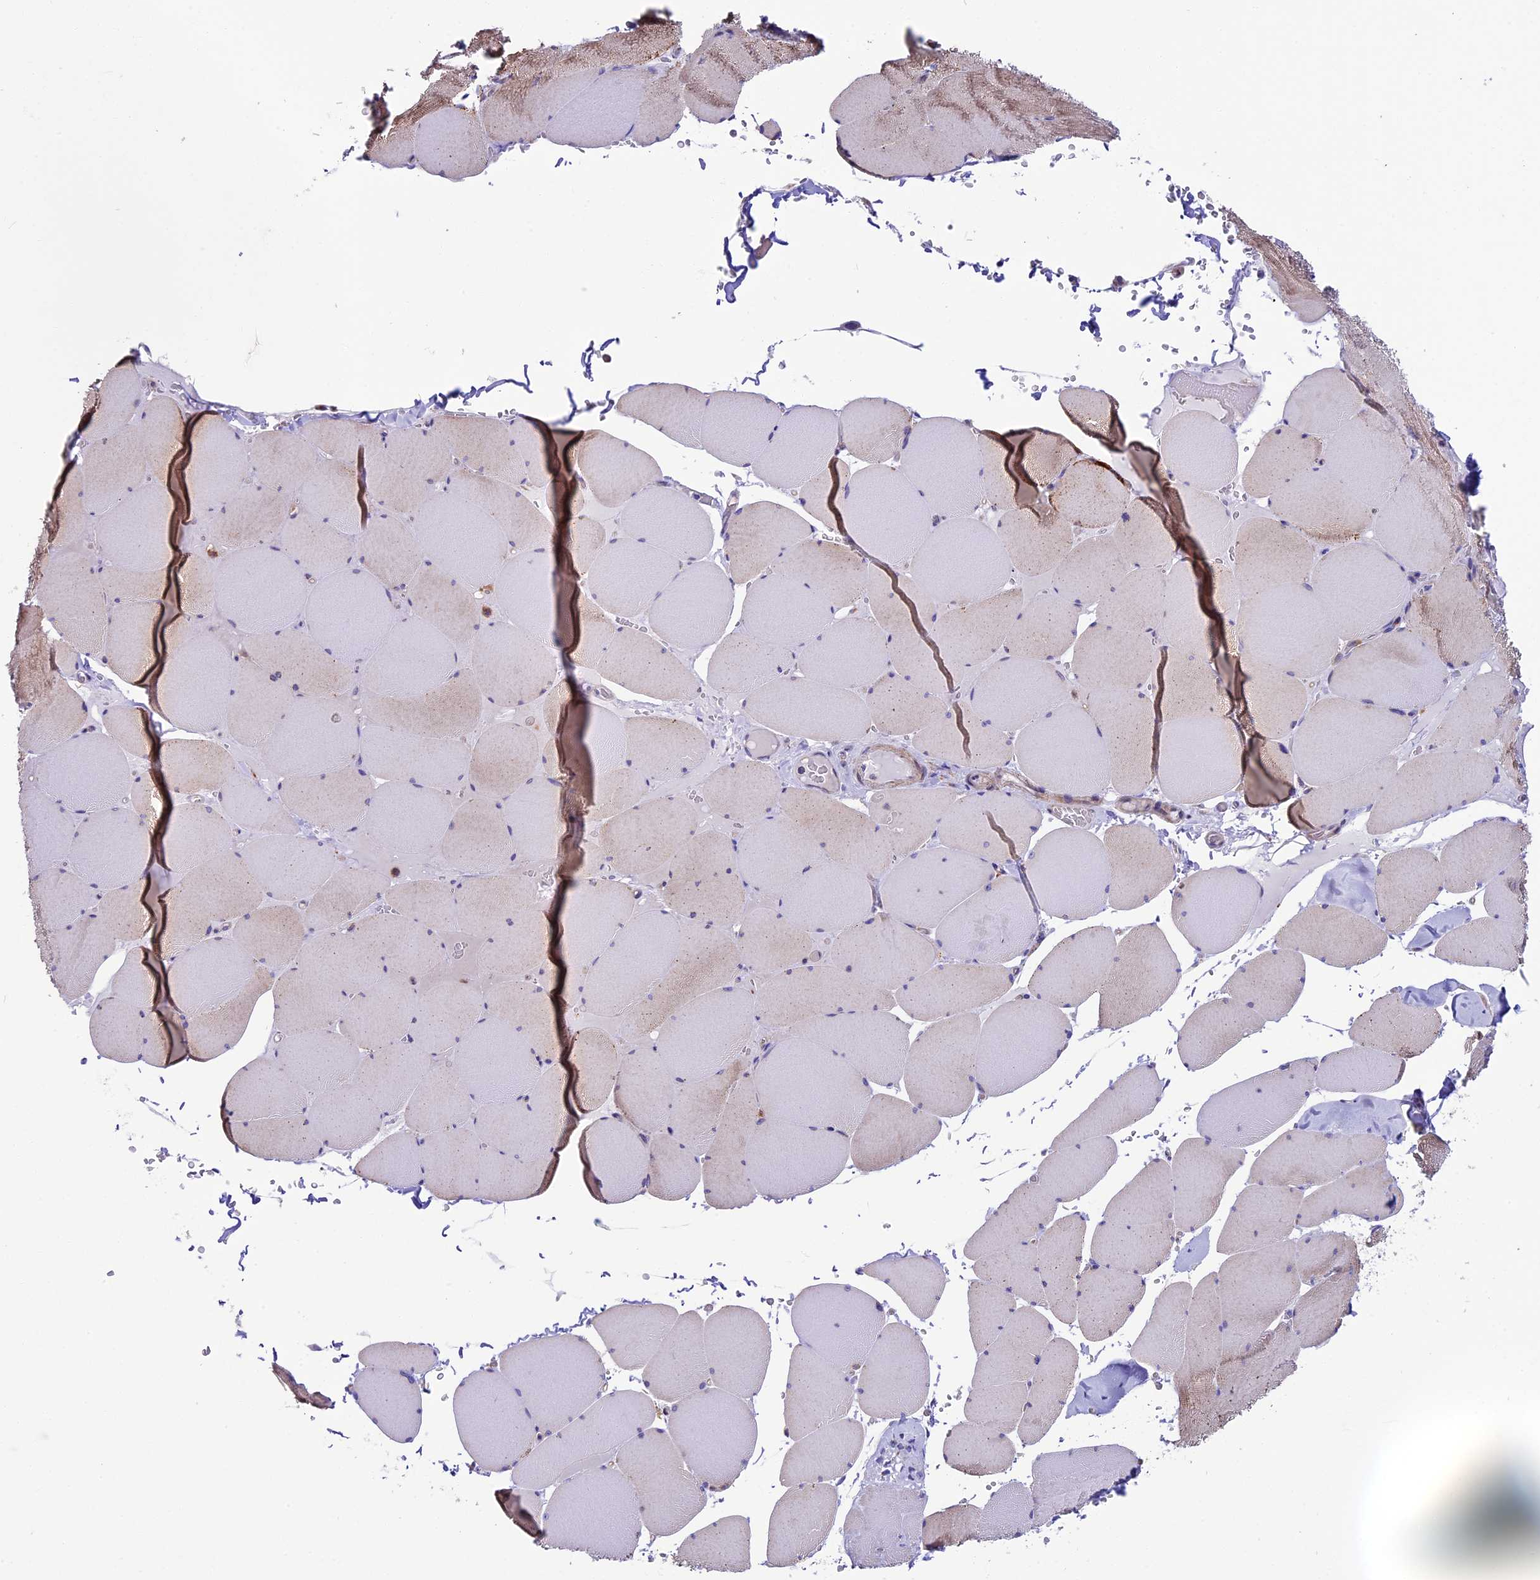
{"staining": {"intensity": "weak", "quantity": "25%-75%", "location": "cytoplasmic/membranous"}, "tissue": "skeletal muscle", "cell_type": "Myocytes", "image_type": "normal", "snomed": [{"axis": "morphology", "description": "Normal tissue, NOS"}, {"axis": "topography", "description": "Skeletal muscle"}, {"axis": "topography", "description": "Head-Neck"}], "caption": "Weak cytoplasmic/membranous staining is appreciated in about 25%-75% of myocytes in benign skeletal muscle. Nuclei are stained in blue.", "gene": "IL20RA", "patient": {"sex": "male", "age": 66}}